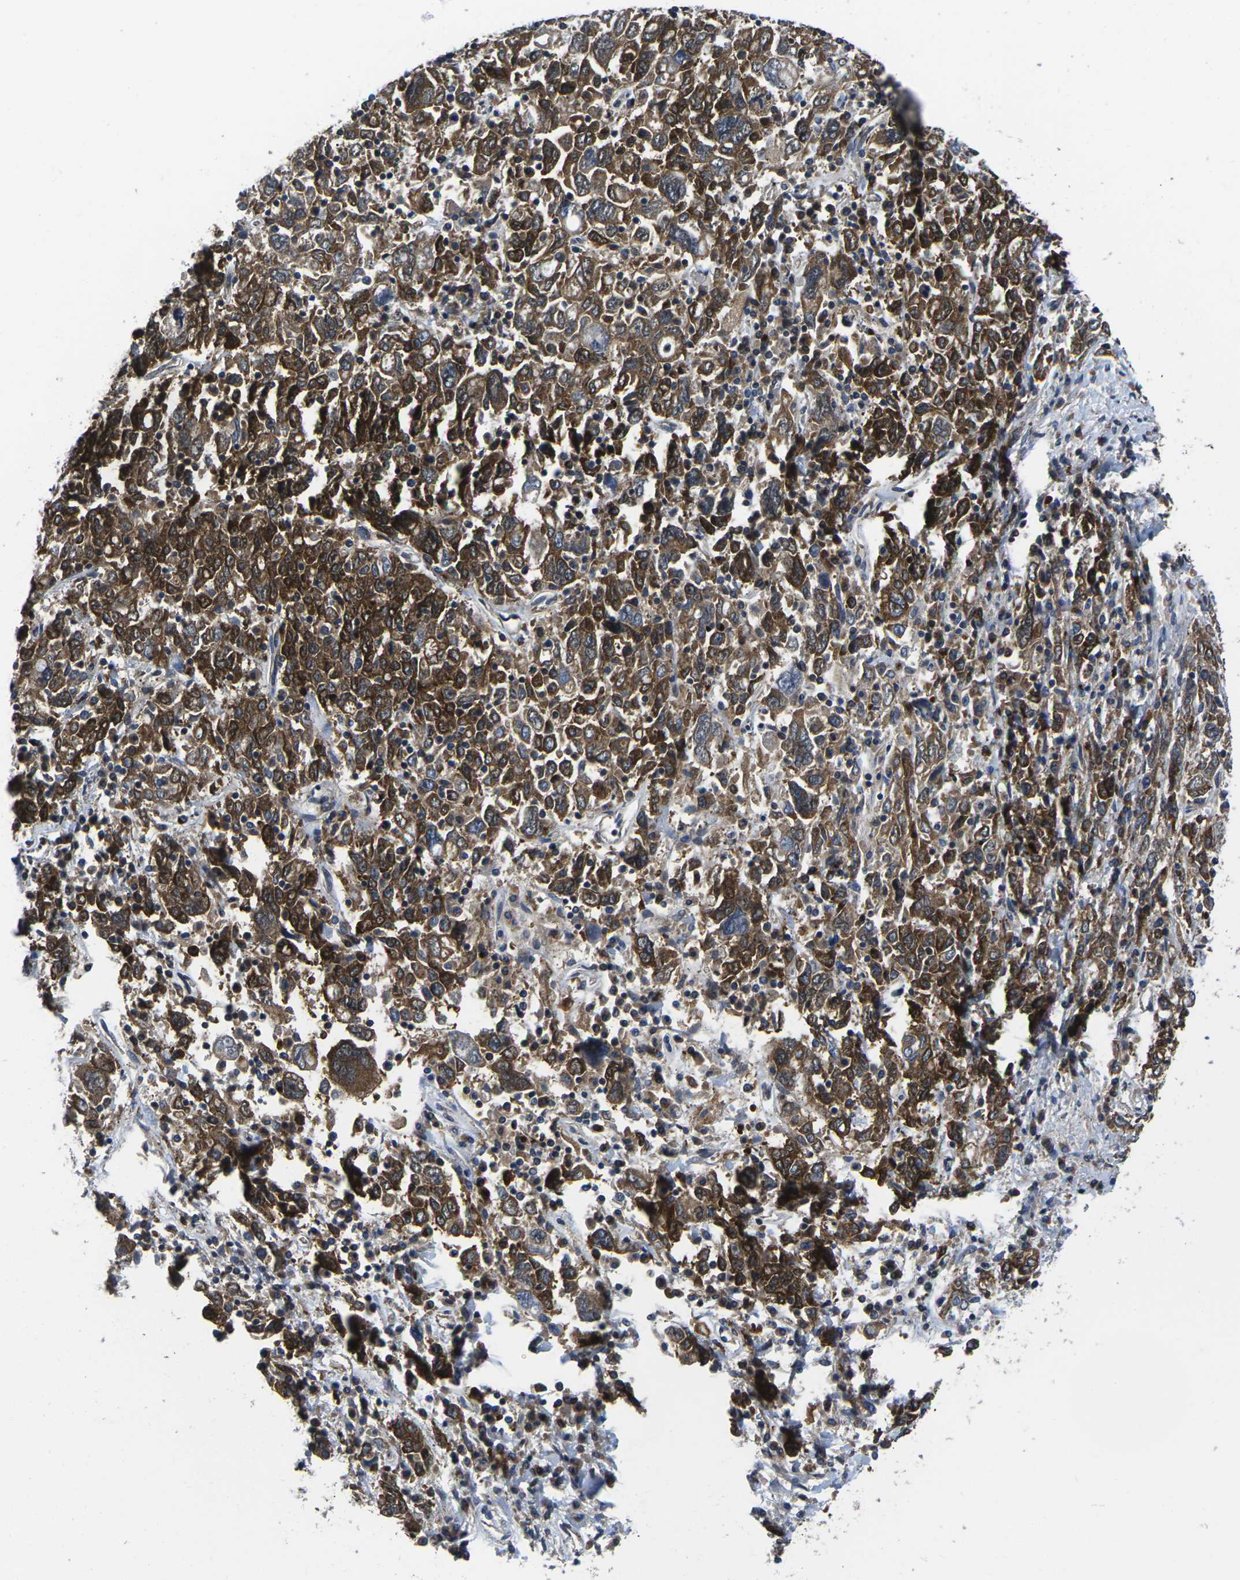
{"staining": {"intensity": "strong", "quantity": ">75%", "location": "cytoplasmic/membranous"}, "tissue": "ovarian cancer", "cell_type": "Tumor cells", "image_type": "cancer", "snomed": [{"axis": "morphology", "description": "Carcinoma, endometroid"}, {"axis": "topography", "description": "Ovary"}], "caption": "Endometroid carcinoma (ovarian) stained with a protein marker displays strong staining in tumor cells.", "gene": "DLG1", "patient": {"sex": "female", "age": 62}}